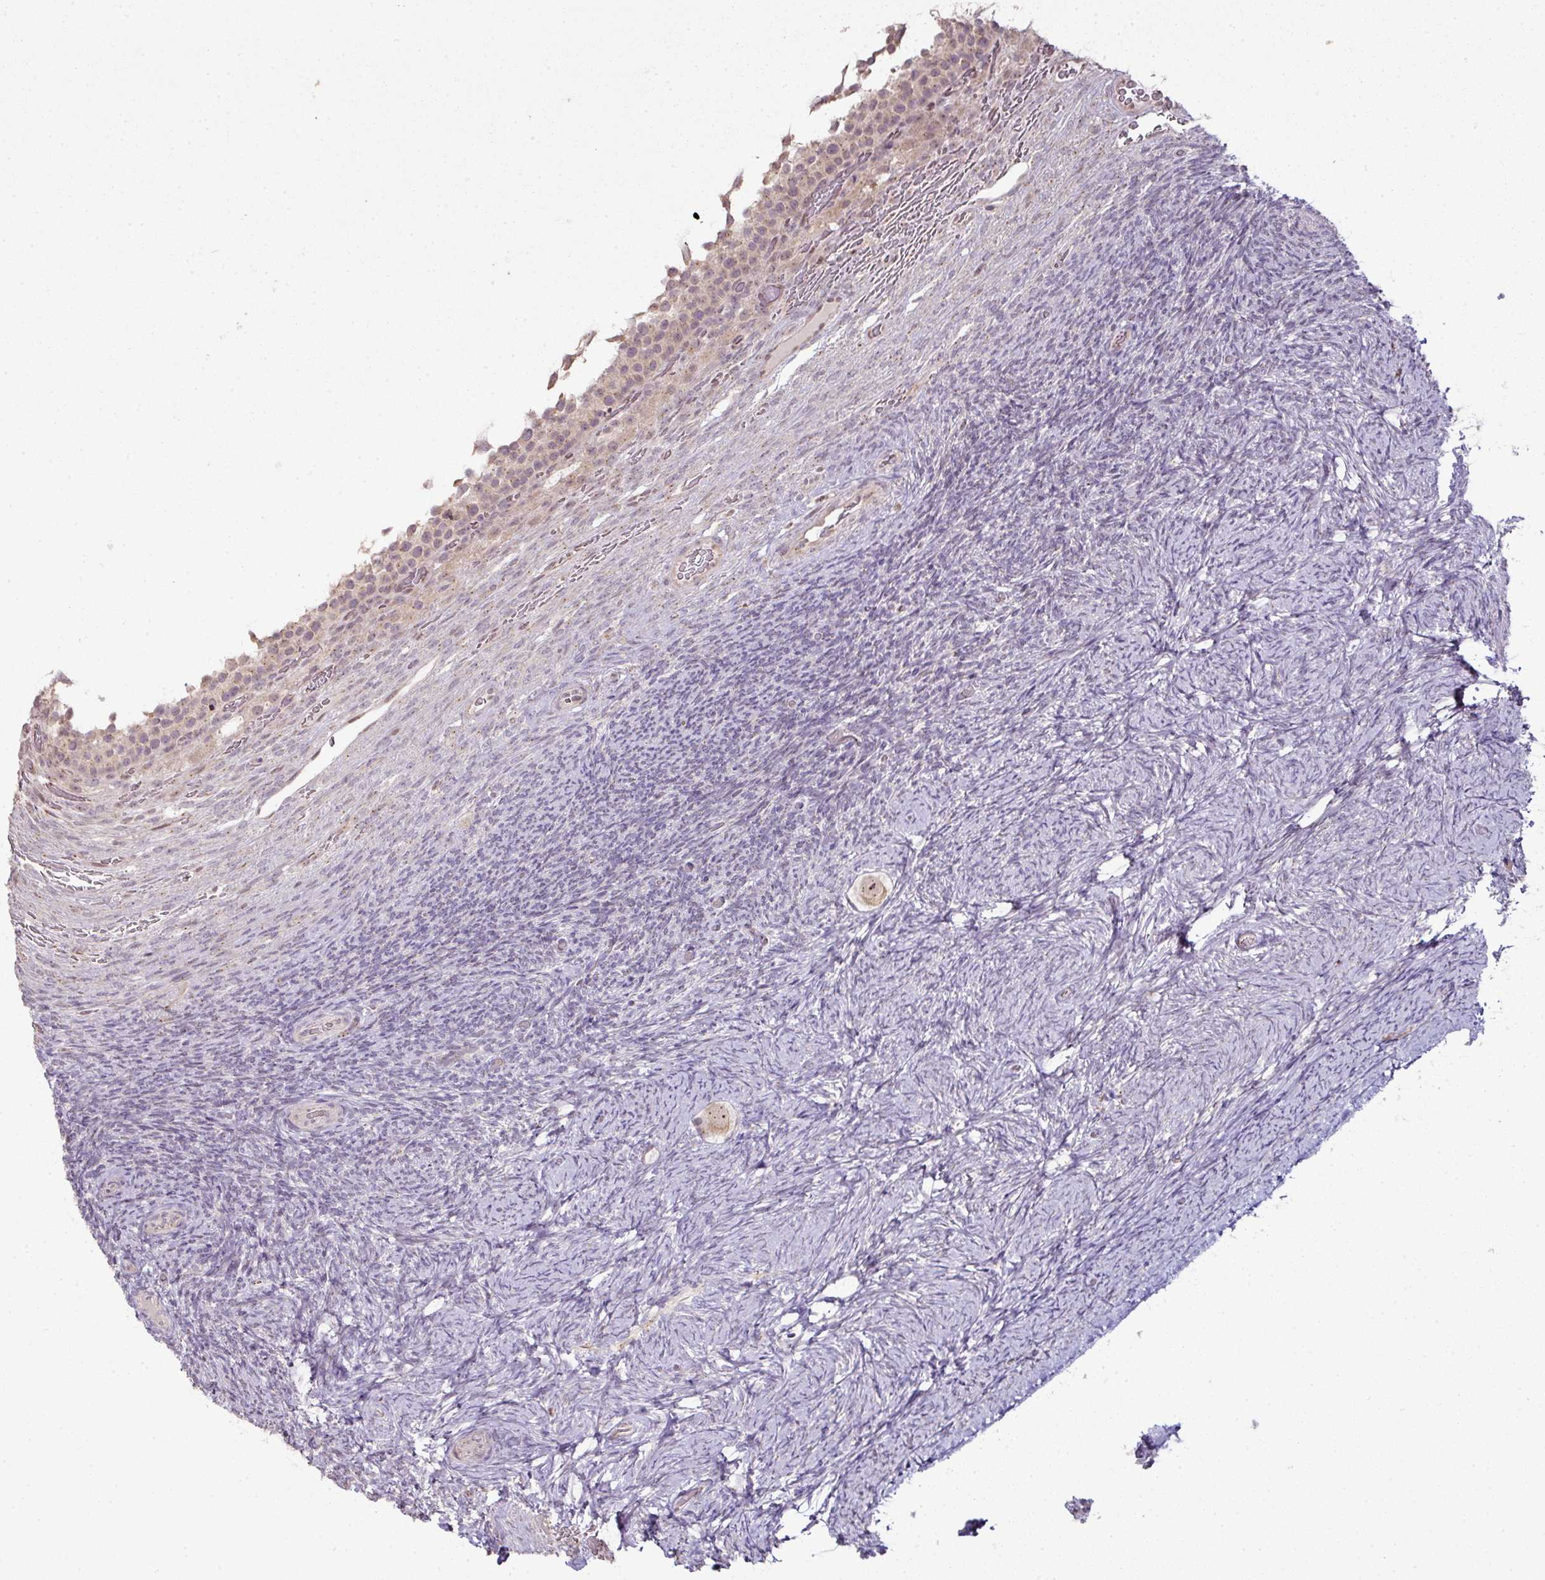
{"staining": {"intensity": "weak", "quantity": "25%-75%", "location": "cytoplasmic/membranous"}, "tissue": "ovary", "cell_type": "Follicle cells", "image_type": "normal", "snomed": [{"axis": "morphology", "description": "Normal tissue, NOS"}, {"axis": "topography", "description": "Ovary"}], "caption": "Immunohistochemistry (DAB) staining of unremarkable ovary exhibits weak cytoplasmic/membranous protein expression in about 25%-75% of follicle cells.", "gene": "CXCR5", "patient": {"sex": "female", "age": 34}}